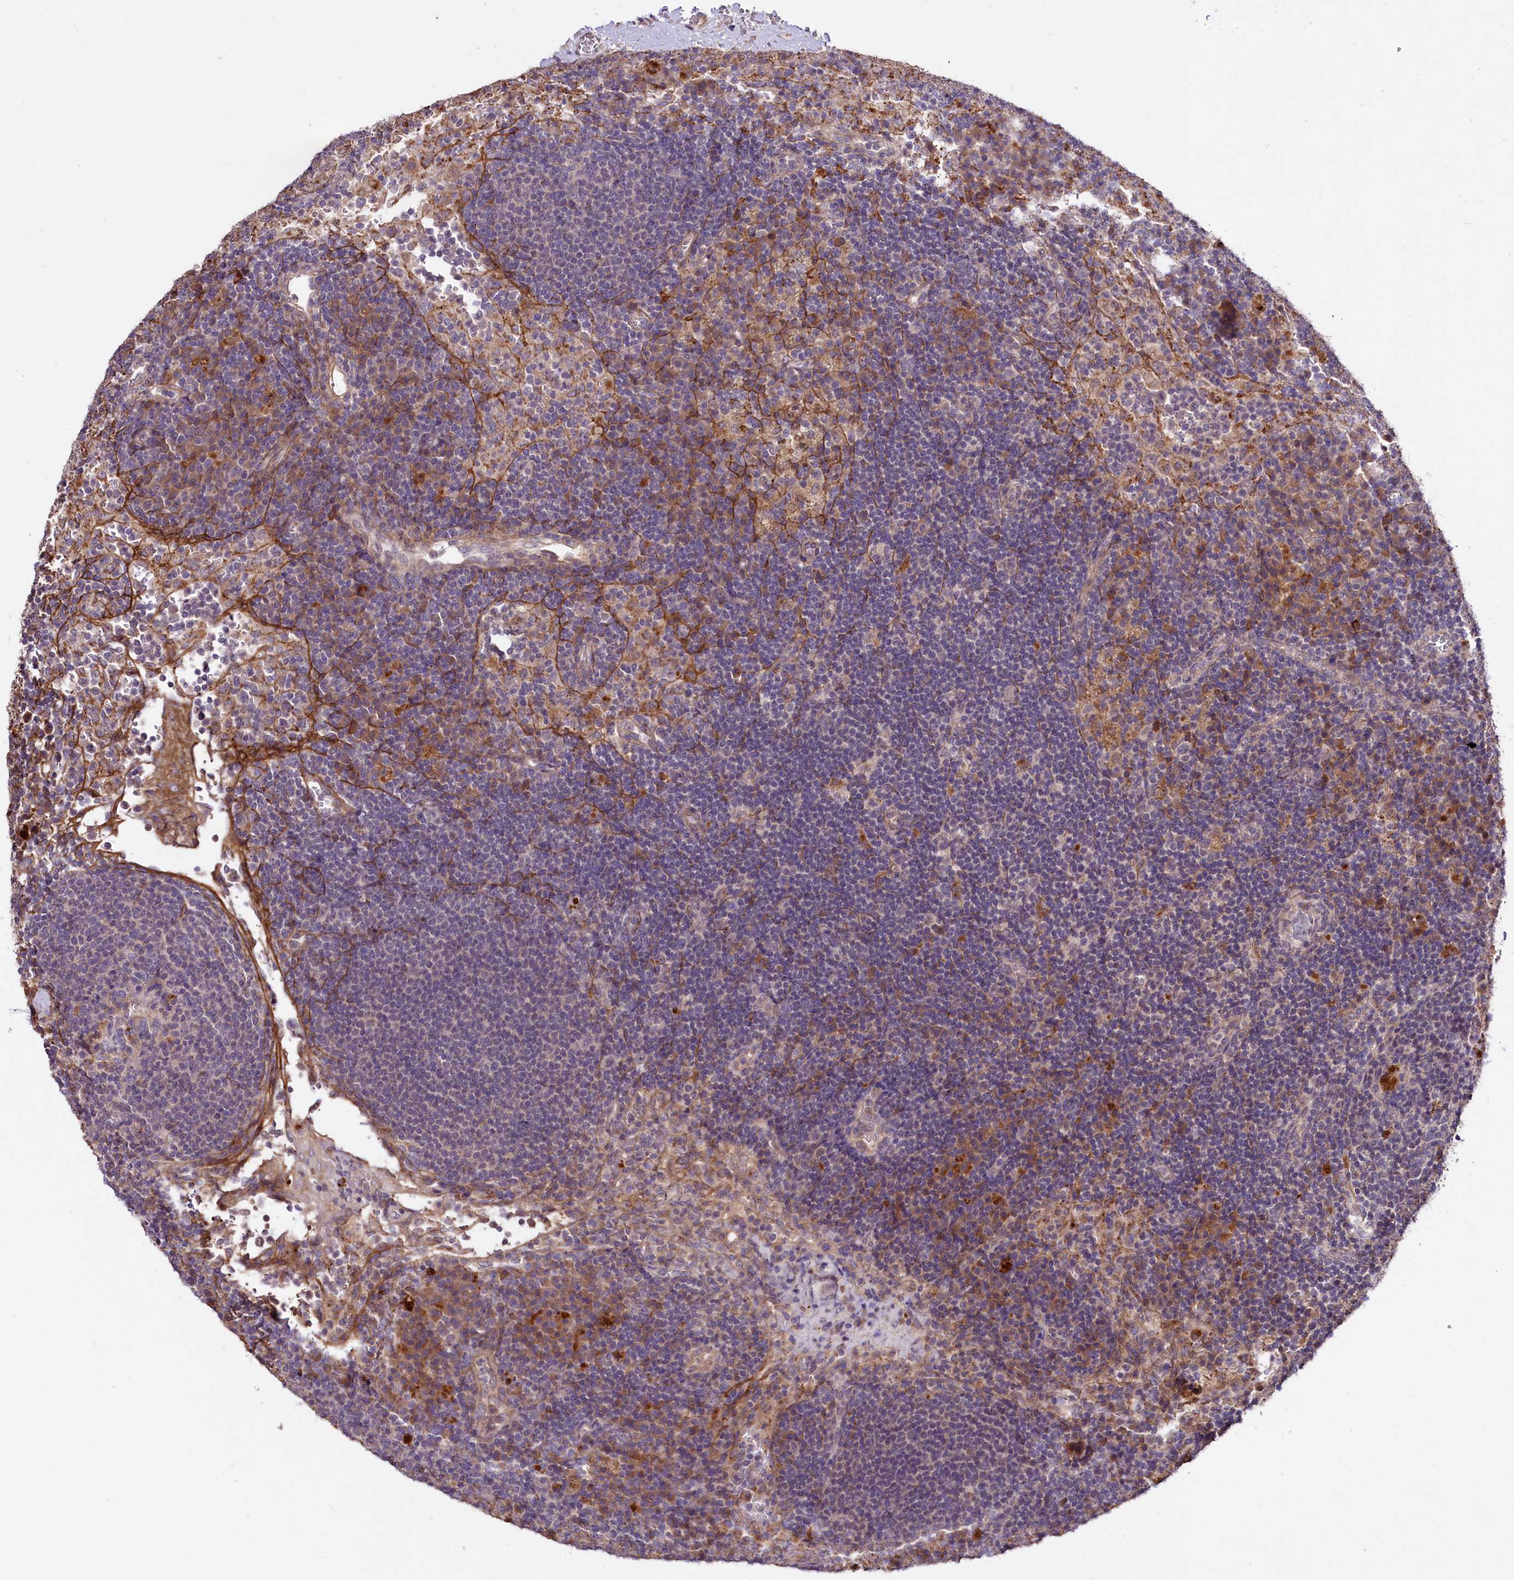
{"staining": {"intensity": "weak", "quantity": "<25%", "location": "cytoplasmic/membranous"}, "tissue": "lymph node", "cell_type": "Germinal center cells", "image_type": "normal", "snomed": [{"axis": "morphology", "description": "Normal tissue, NOS"}, {"axis": "topography", "description": "Lymph node"}], "caption": "IHC micrograph of normal lymph node: lymph node stained with DAB (3,3'-diaminobenzidine) displays no significant protein staining in germinal center cells.", "gene": "TNPO3", "patient": {"sex": "female", "age": 70}}